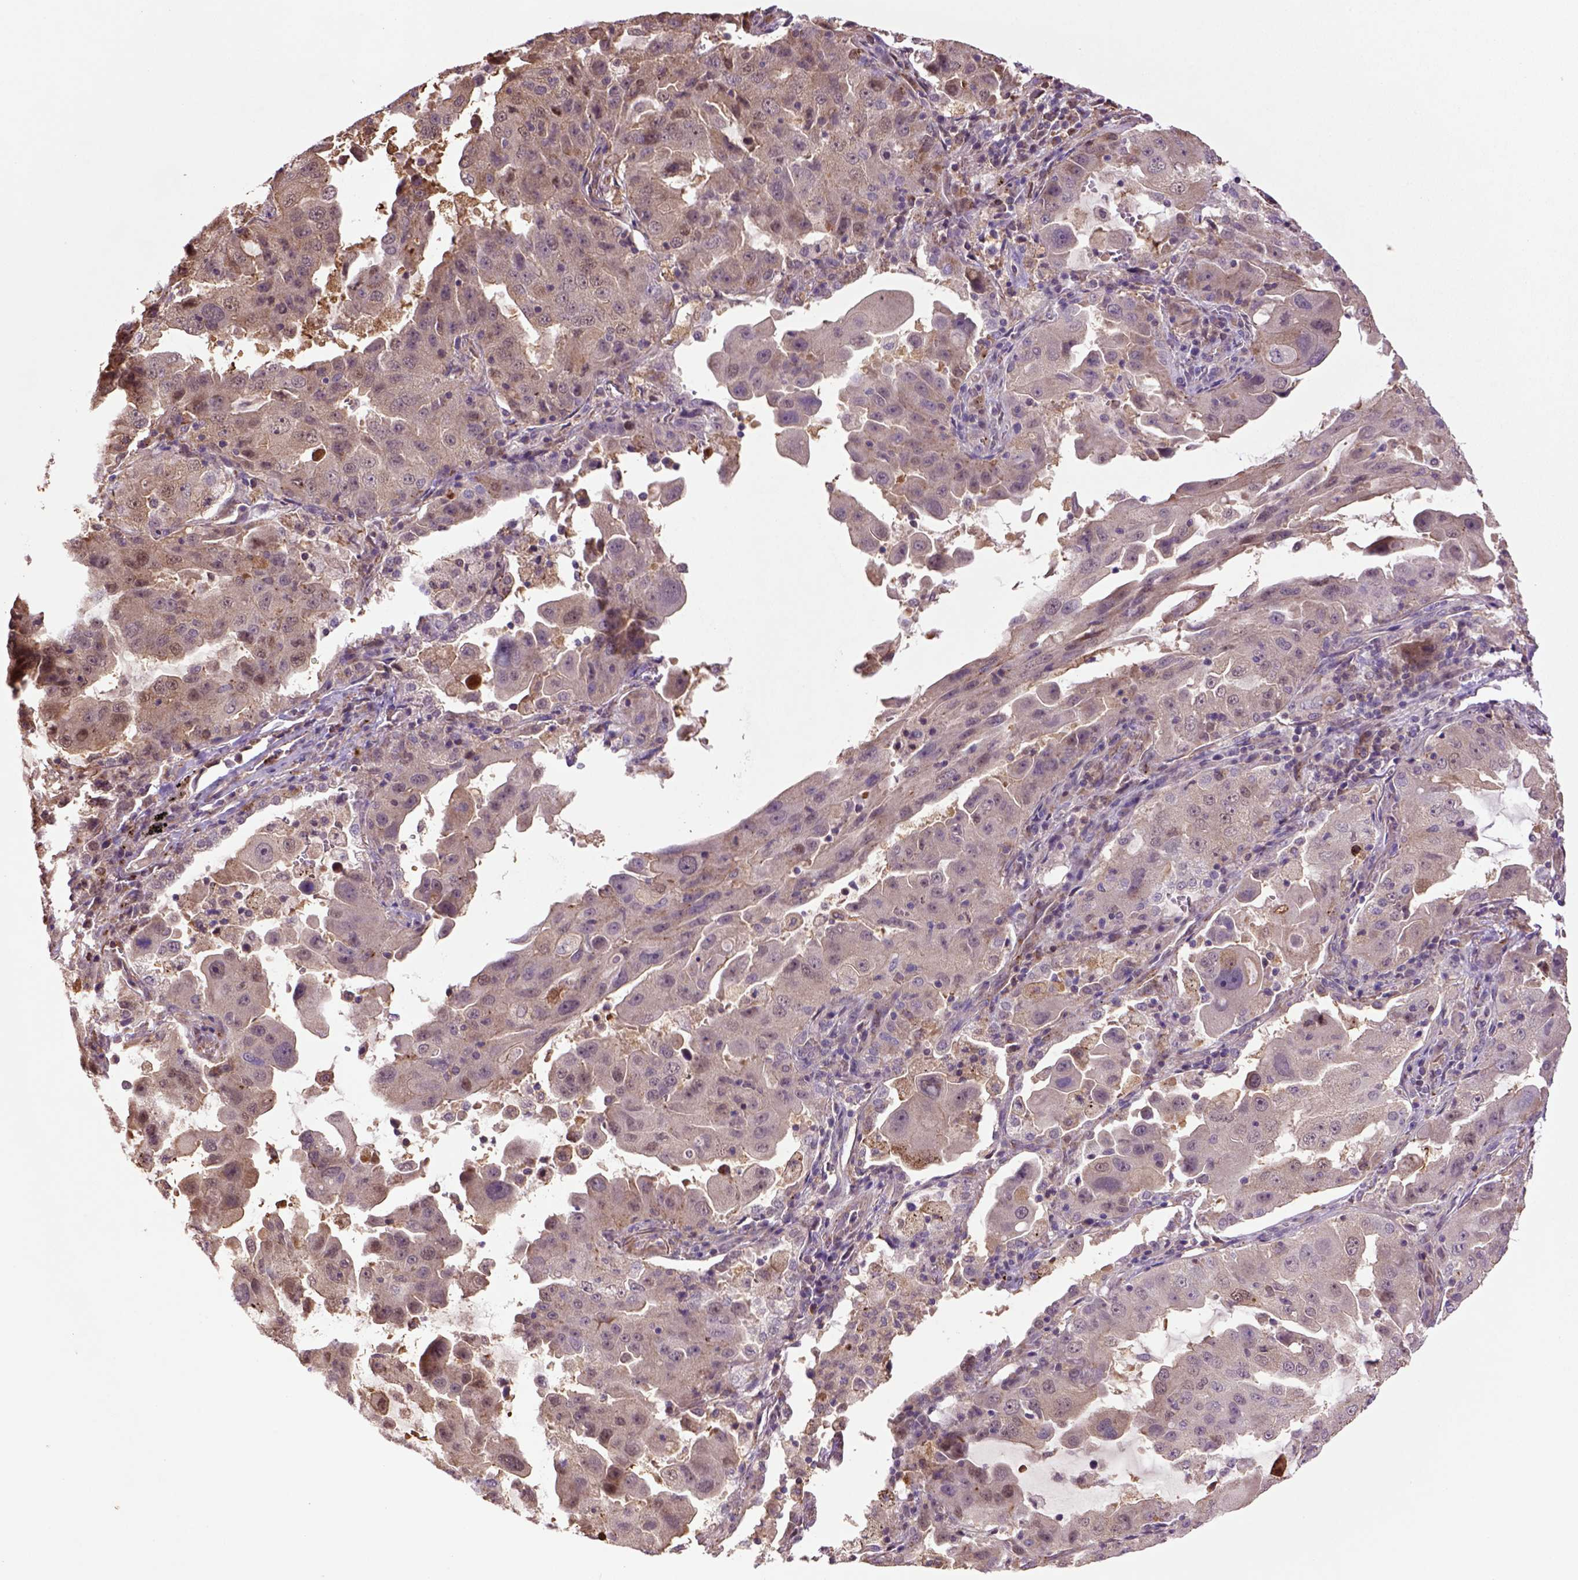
{"staining": {"intensity": "moderate", "quantity": "<25%", "location": "cytoplasmic/membranous"}, "tissue": "lung cancer", "cell_type": "Tumor cells", "image_type": "cancer", "snomed": [{"axis": "morphology", "description": "Adenocarcinoma, NOS"}, {"axis": "topography", "description": "Lung"}], "caption": "This is an image of IHC staining of lung cancer, which shows moderate expression in the cytoplasmic/membranous of tumor cells.", "gene": "HSPBP1", "patient": {"sex": "female", "age": 61}}